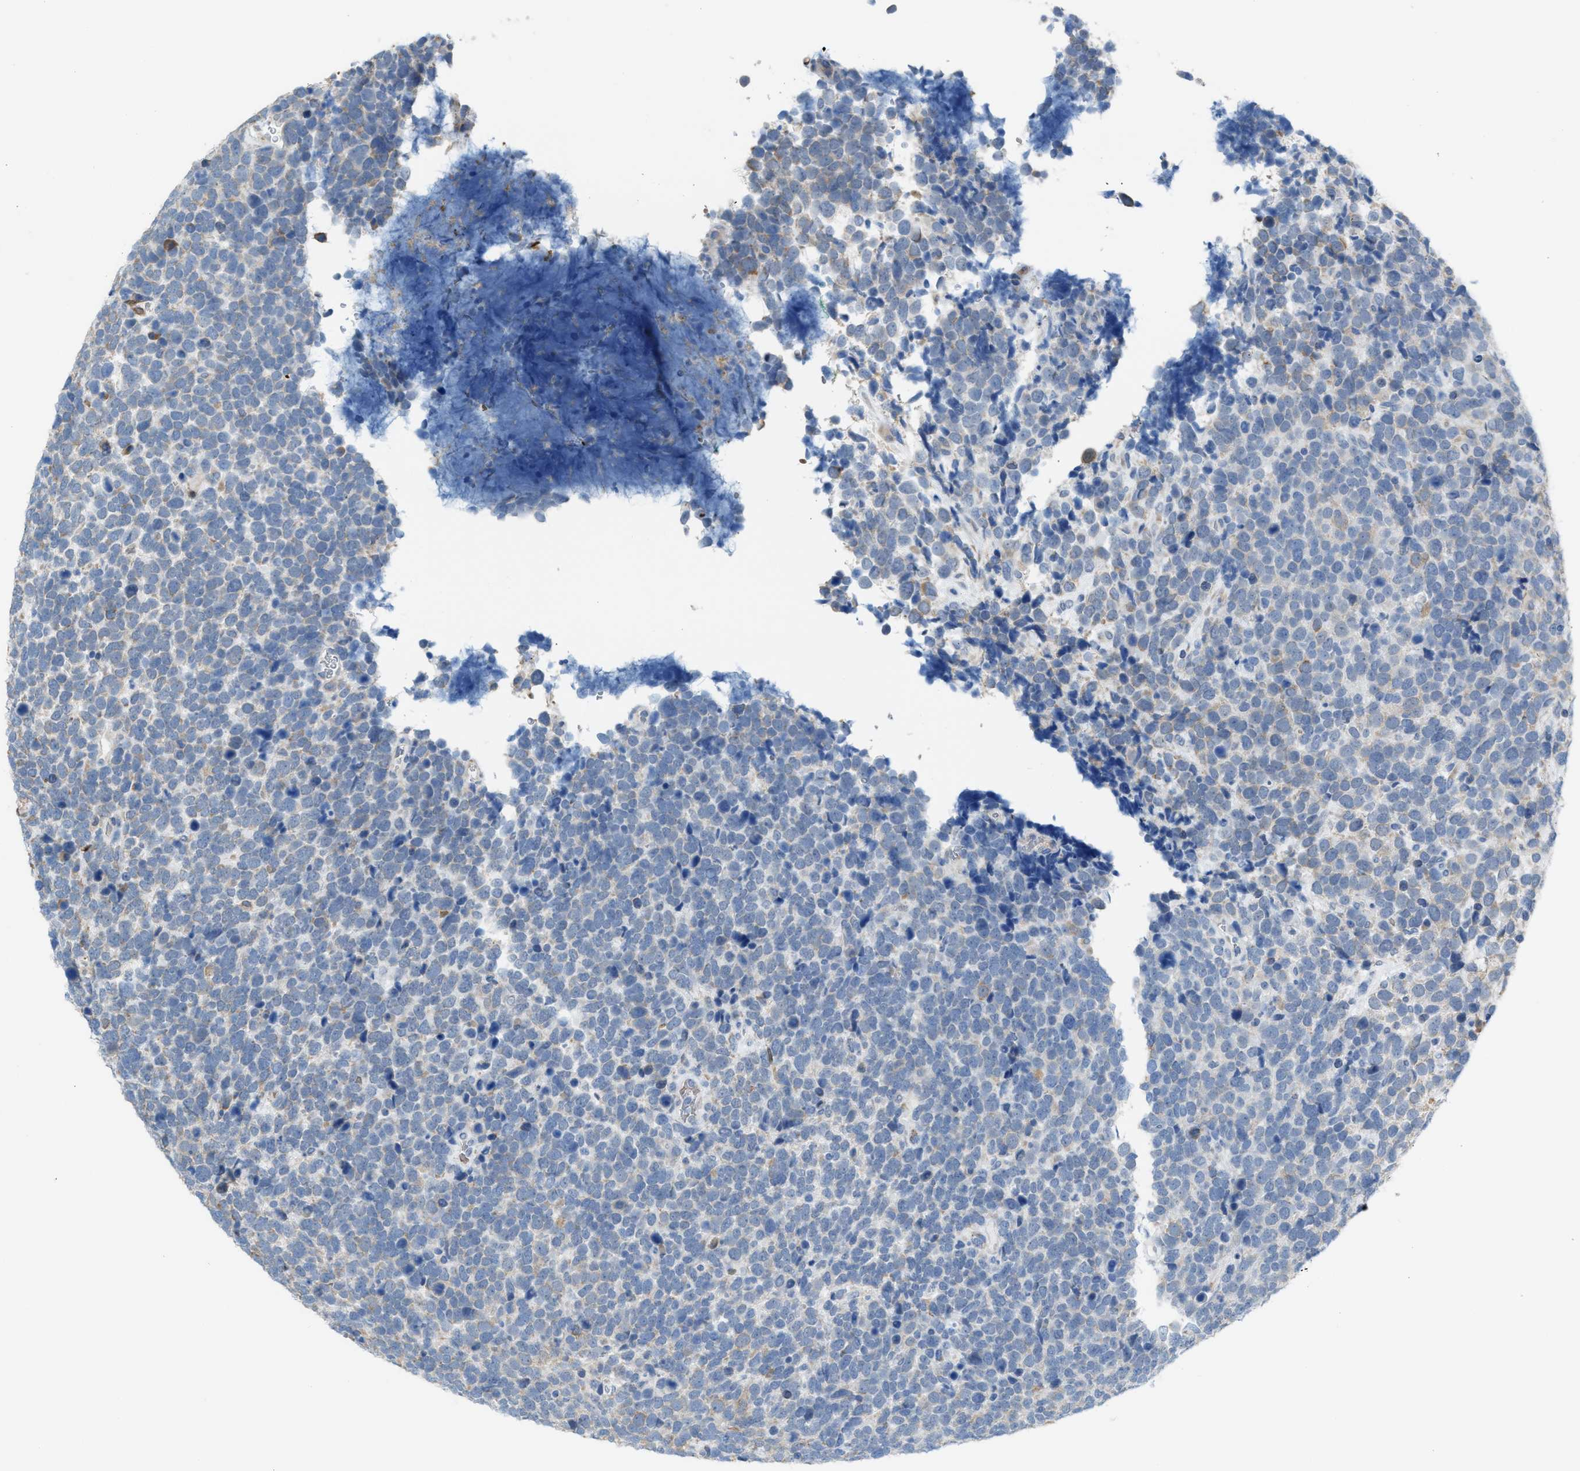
{"staining": {"intensity": "negative", "quantity": "none", "location": "none"}, "tissue": "urothelial cancer", "cell_type": "Tumor cells", "image_type": "cancer", "snomed": [{"axis": "morphology", "description": "Urothelial carcinoma, High grade"}, {"axis": "topography", "description": "Urinary bladder"}], "caption": "There is no significant staining in tumor cells of urothelial cancer.", "gene": "CA3", "patient": {"sex": "female", "age": 82}}